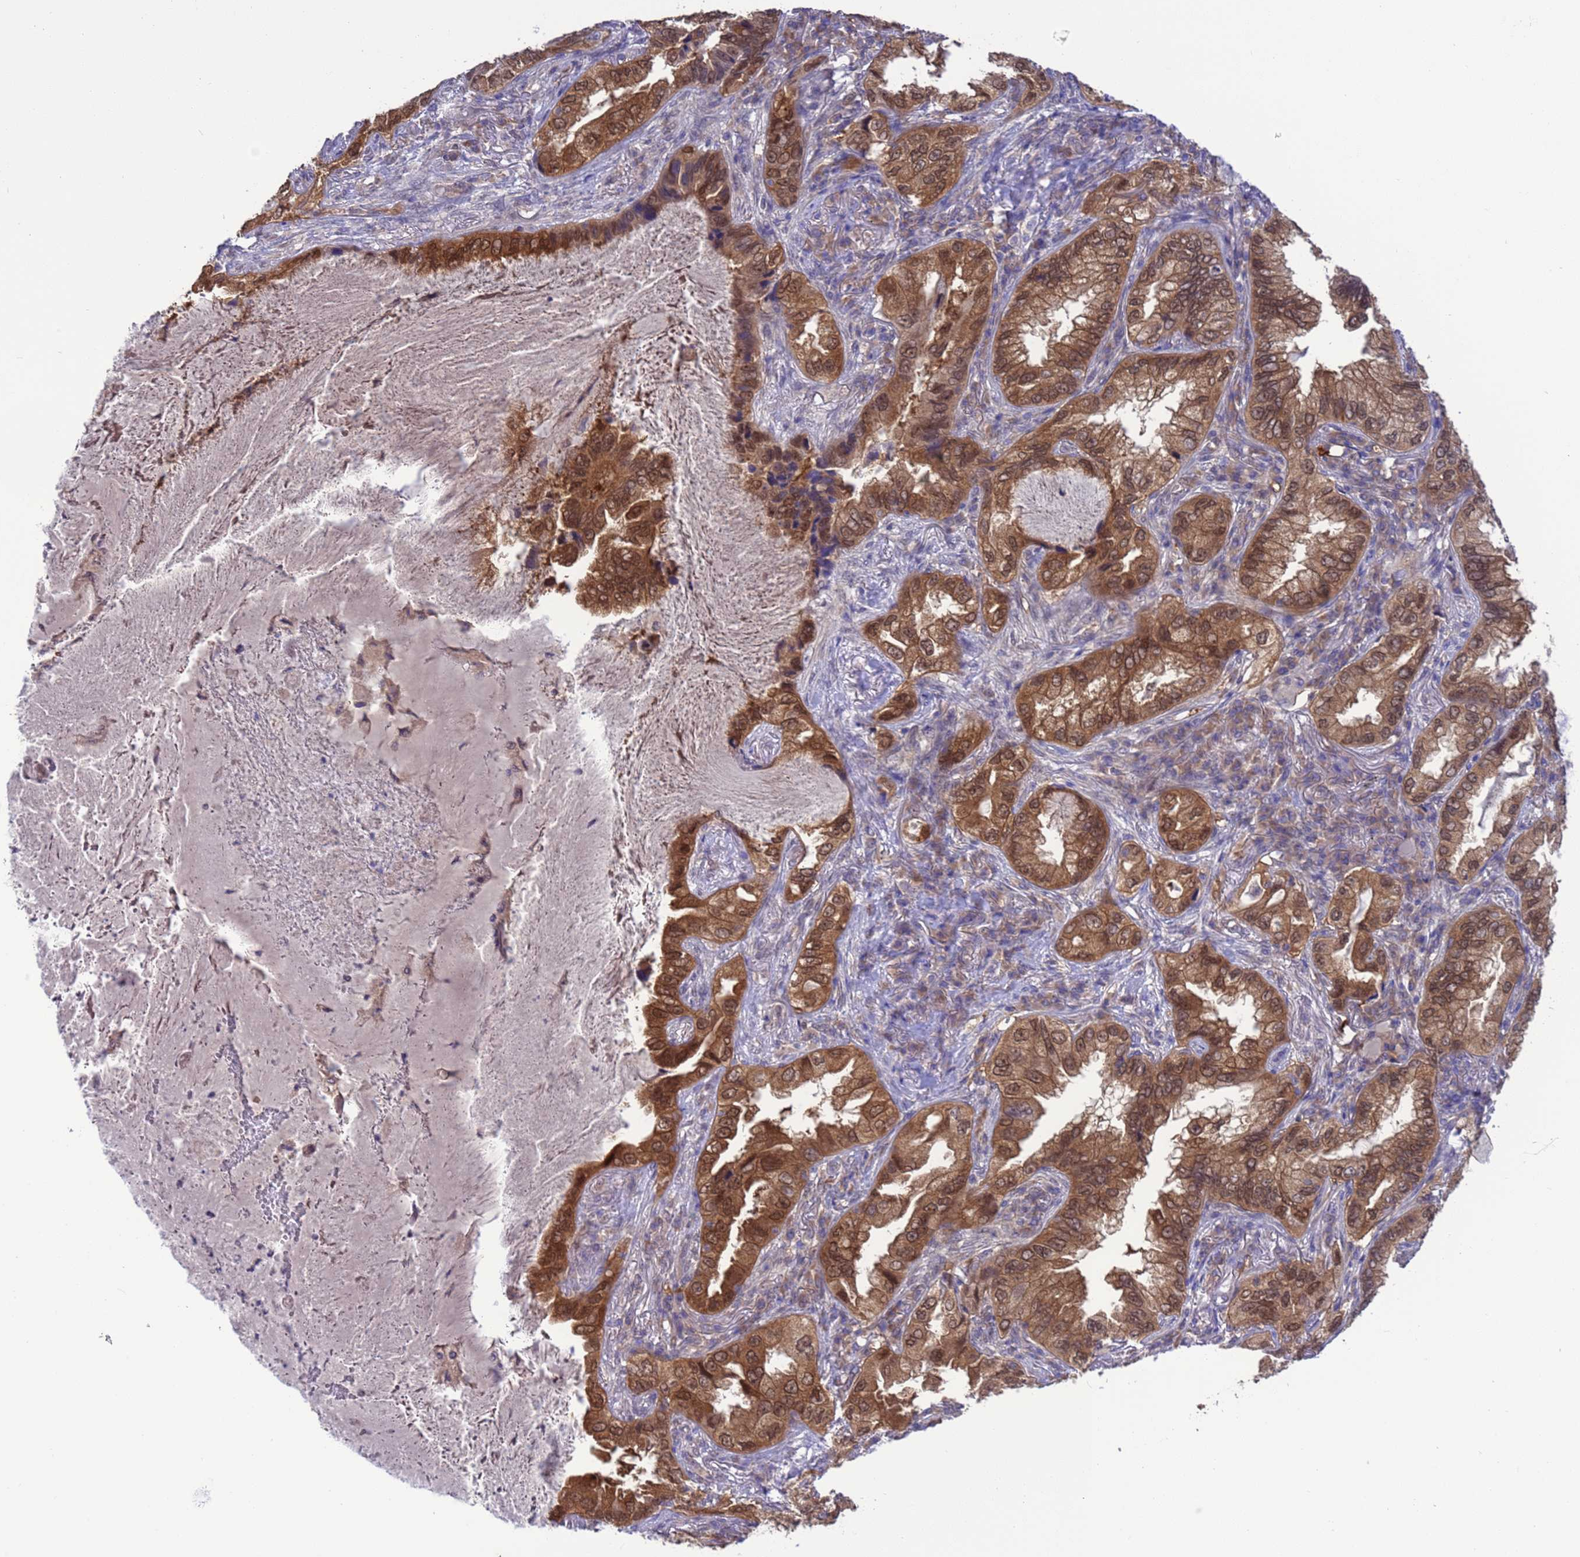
{"staining": {"intensity": "moderate", "quantity": ">75%", "location": "cytoplasmic/membranous,nuclear"}, "tissue": "lung cancer", "cell_type": "Tumor cells", "image_type": "cancer", "snomed": [{"axis": "morphology", "description": "Adenocarcinoma, NOS"}, {"axis": "topography", "description": "Lung"}], "caption": "This is a histology image of immunohistochemistry staining of adenocarcinoma (lung), which shows moderate expression in the cytoplasmic/membranous and nuclear of tumor cells.", "gene": "ZNF461", "patient": {"sex": "female", "age": 69}}